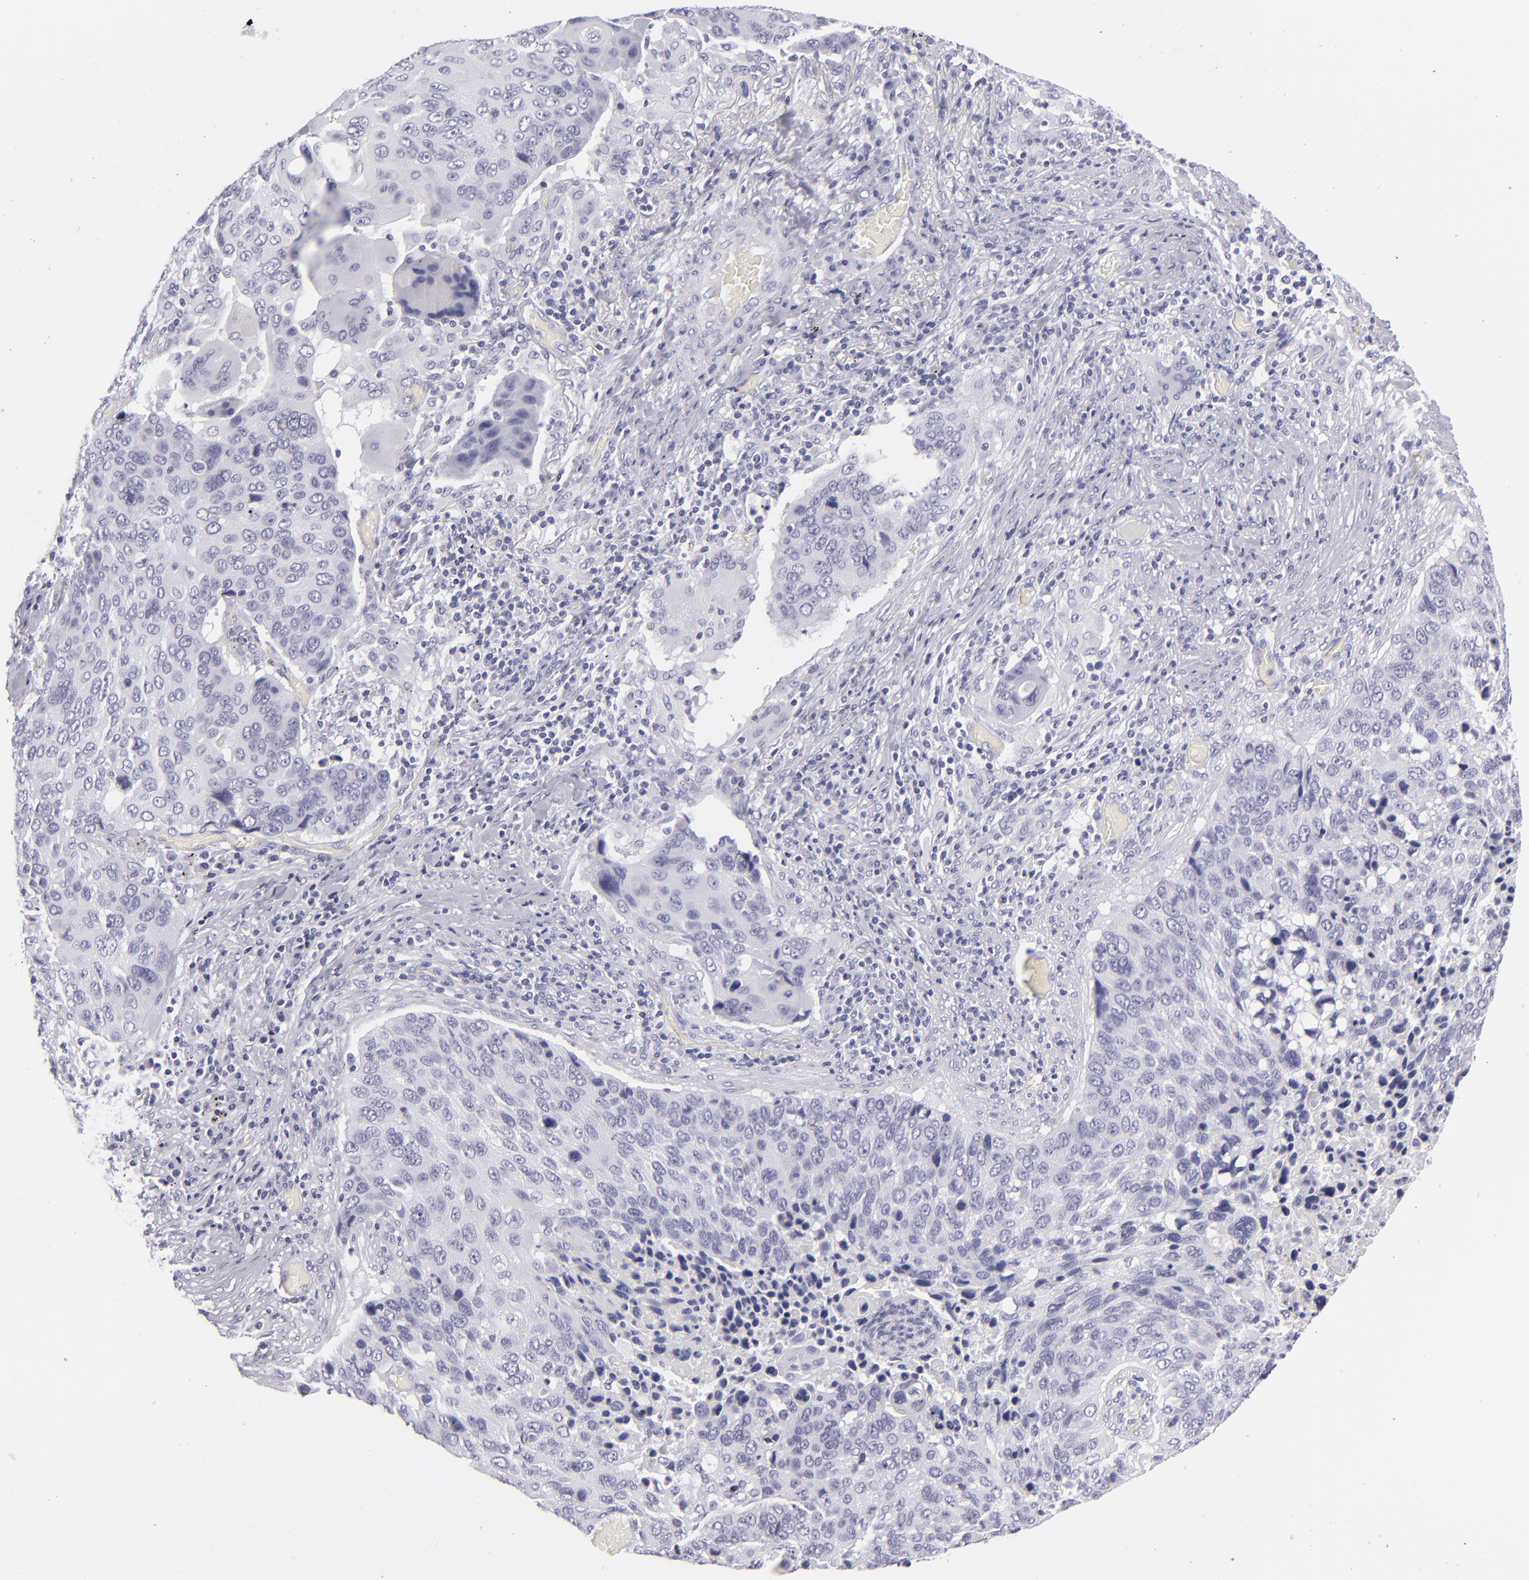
{"staining": {"intensity": "negative", "quantity": "none", "location": "none"}, "tissue": "lung cancer", "cell_type": "Tumor cells", "image_type": "cancer", "snomed": [{"axis": "morphology", "description": "Squamous cell carcinoma, NOS"}, {"axis": "topography", "description": "Lung"}], "caption": "High power microscopy photomicrograph of an IHC micrograph of lung squamous cell carcinoma, revealing no significant staining in tumor cells.", "gene": "VIL1", "patient": {"sex": "male", "age": 68}}